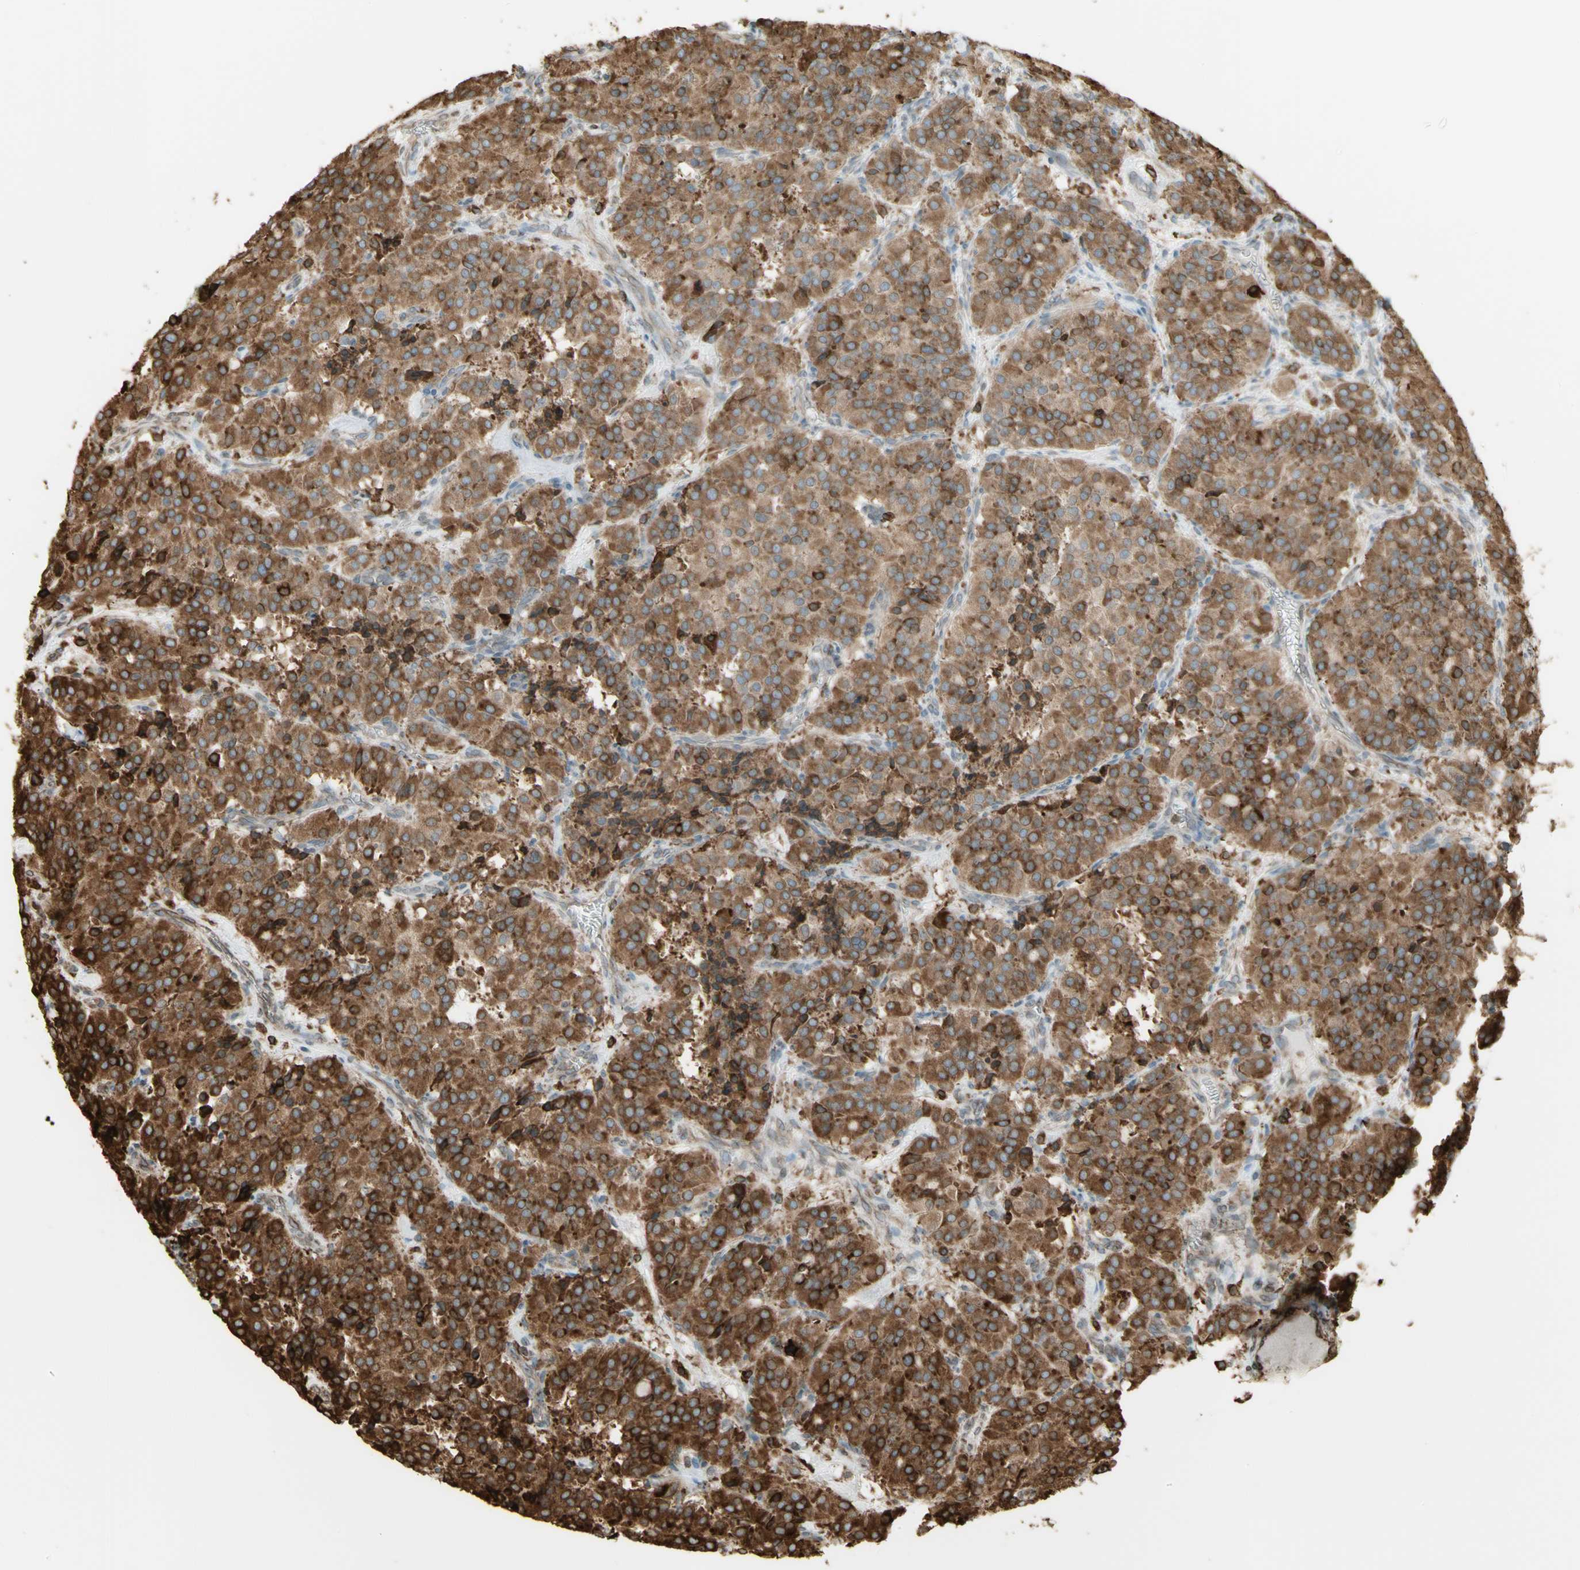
{"staining": {"intensity": "moderate", "quantity": "25%-75%", "location": "cytoplasmic/membranous"}, "tissue": "carcinoid", "cell_type": "Tumor cells", "image_type": "cancer", "snomed": [{"axis": "morphology", "description": "Carcinoid, malignant, NOS"}, {"axis": "topography", "description": "Lung"}], "caption": "Carcinoid (malignant) stained with IHC reveals moderate cytoplasmic/membranous staining in about 25%-75% of tumor cells.", "gene": "CANX", "patient": {"sex": "male", "age": 30}}